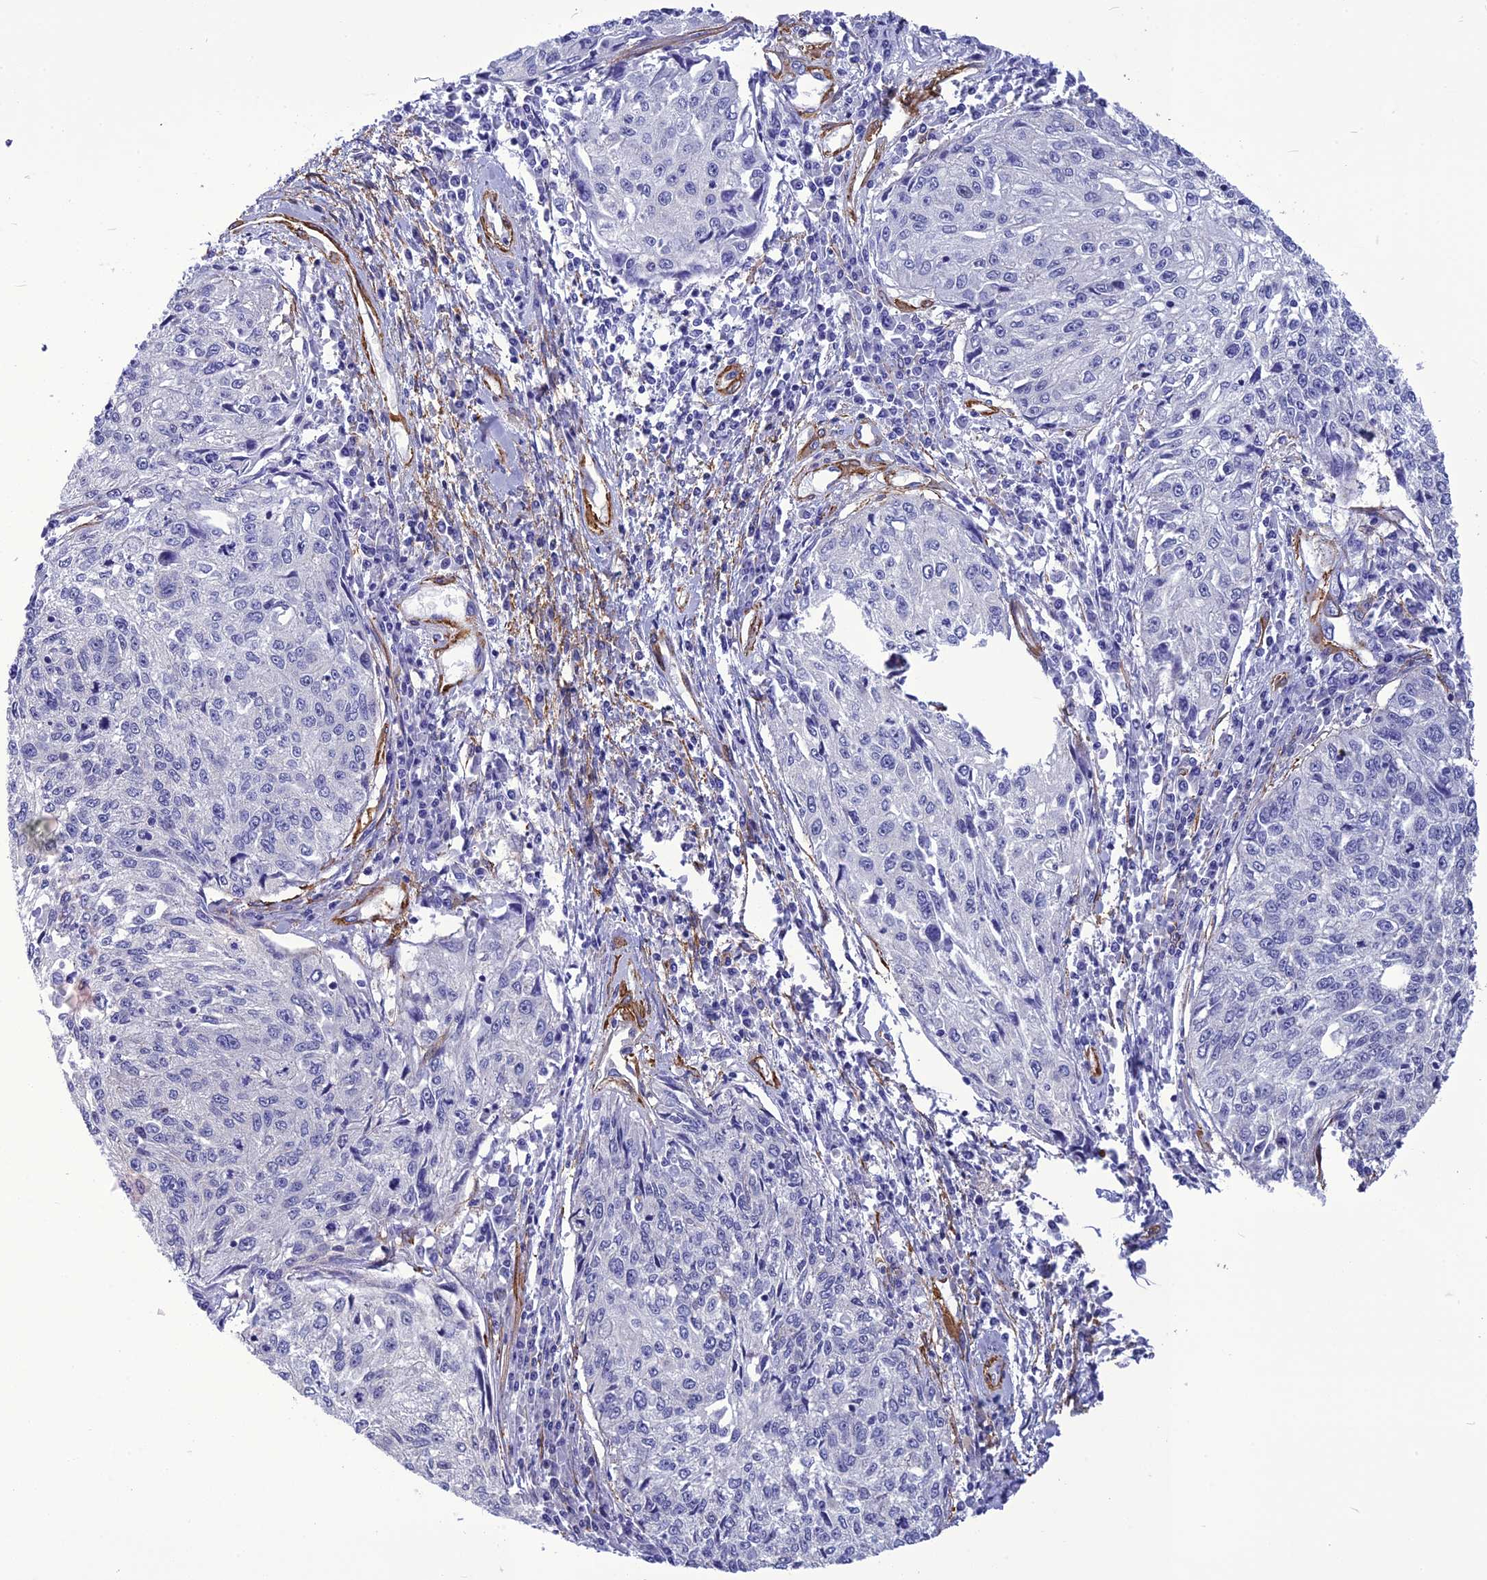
{"staining": {"intensity": "negative", "quantity": "none", "location": "none"}, "tissue": "cervical cancer", "cell_type": "Tumor cells", "image_type": "cancer", "snomed": [{"axis": "morphology", "description": "Squamous cell carcinoma, NOS"}, {"axis": "topography", "description": "Cervix"}], "caption": "A photomicrograph of cervical squamous cell carcinoma stained for a protein displays no brown staining in tumor cells.", "gene": "NKD1", "patient": {"sex": "female", "age": 57}}